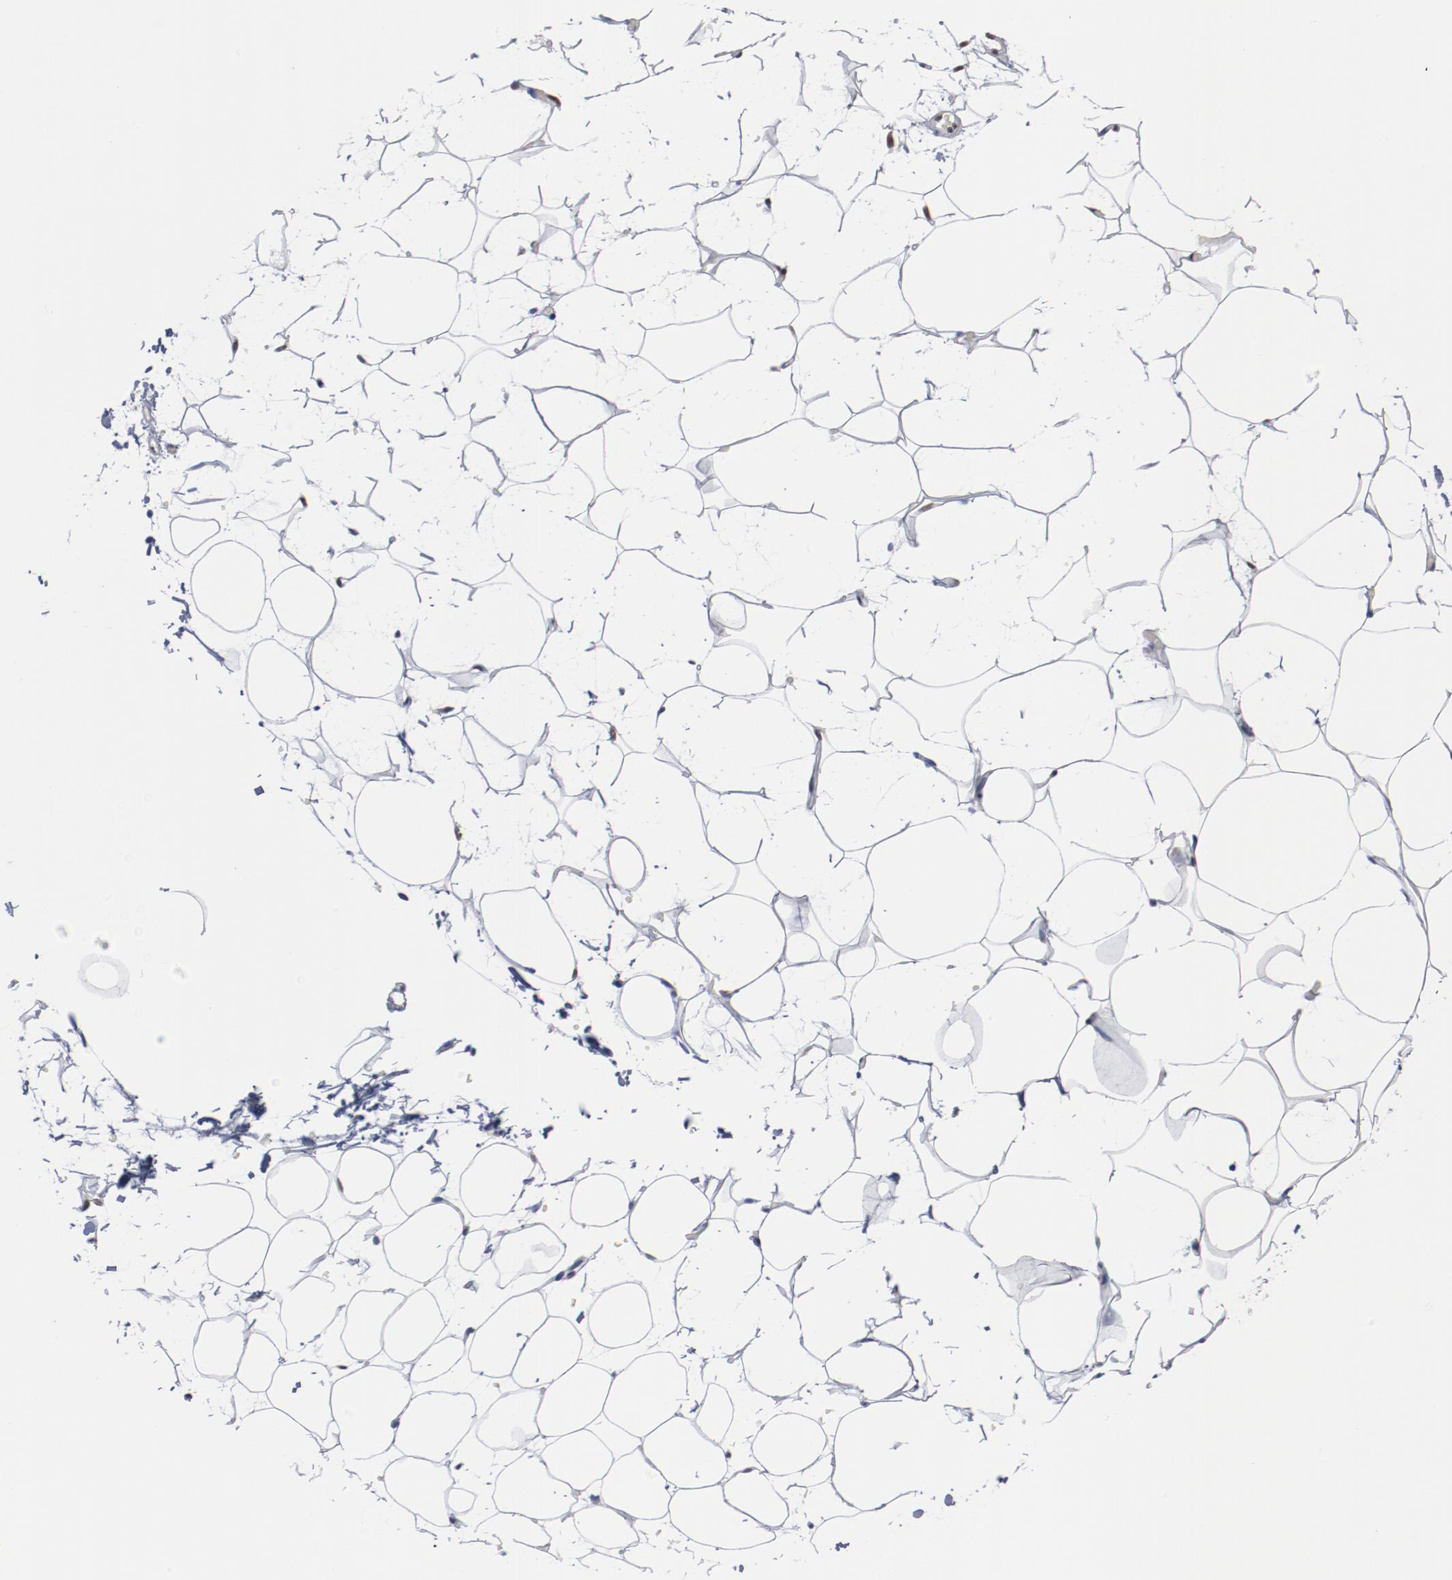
{"staining": {"intensity": "weak", "quantity": ">75%", "location": "nuclear"}, "tissue": "adipose tissue", "cell_type": "Adipocytes", "image_type": "normal", "snomed": [{"axis": "morphology", "description": "Normal tissue, NOS"}, {"axis": "morphology", "description": "Fibrosis, NOS"}, {"axis": "topography", "description": "Breast"}], "caption": "Immunohistochemistry (IHC) of unremarkable human adipose tissue shows low levels of weak nuclear staining in approximately >75% of adipocytes. The staining is performed using DAB brown chromogen to label protein expression. The nuclei are counter-stained blue using hematoxylin.", "gene": "BUB3", "patient": {"sex": "female", "age": 24}}